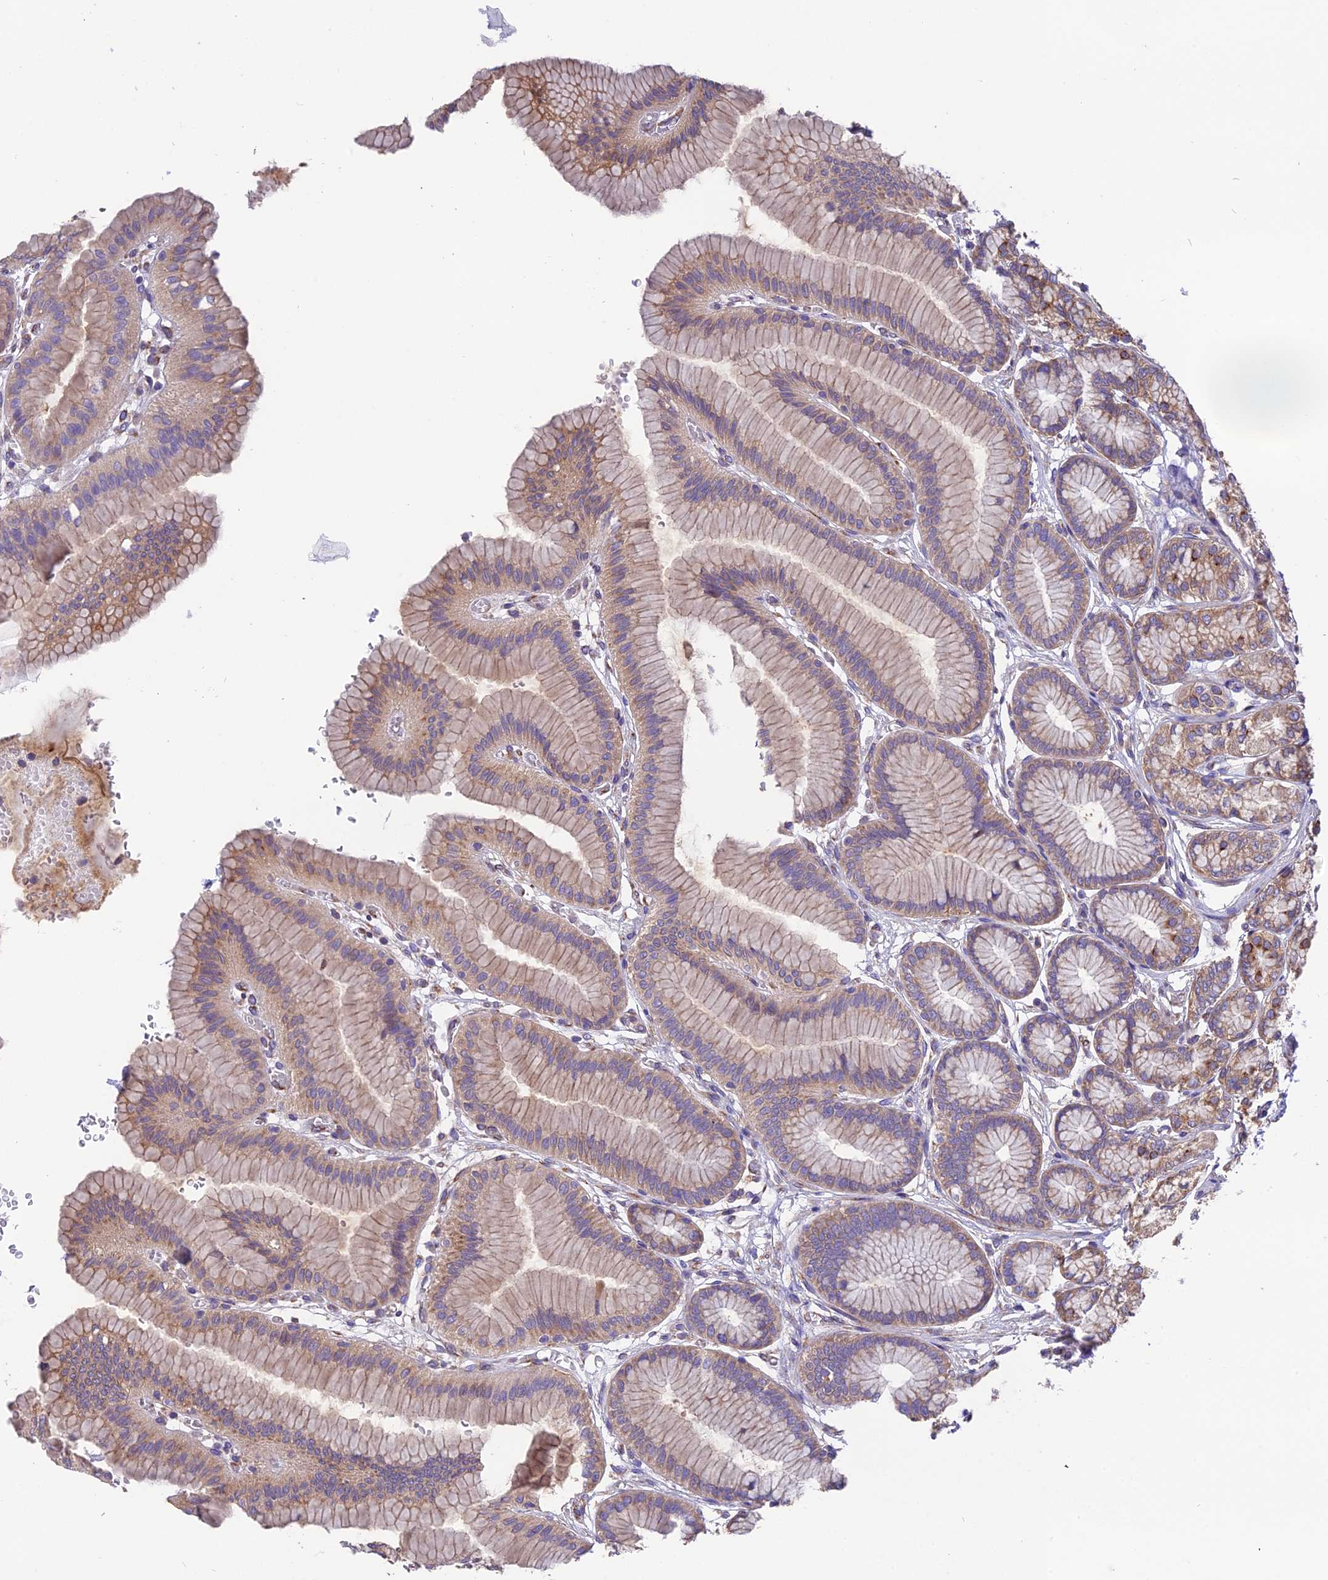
{"staining": {"intensity": "moderate", "quantity": ">75%", "location": "cytoplasmic/membranous"}, "tissue": "stomach", "cell_type": "Glandular cells", "image_type": "normal", "snomed": [{"axis": "morphology", "description": "Normal tissue, NOS"}, {"axis": "morphology", "description": "Adenocarcinoma, NOS"}, {"axis": "morphology", "description": "Adenocarcinoma, High grade"}, {"axis": "topography", "description": "Stomach, upper"}, {"axis": "topography", "description": "Stomach"}], "caption": "A high-resolution micrograph shows immunohistochemistry staining of unremarkable stomach, which displays moderate cytoplasmic/membranous positivity in approximately >75% of glandular cells.", "gene": "BLOC1S4", "patient": {"sex": "female", "age": 65}}